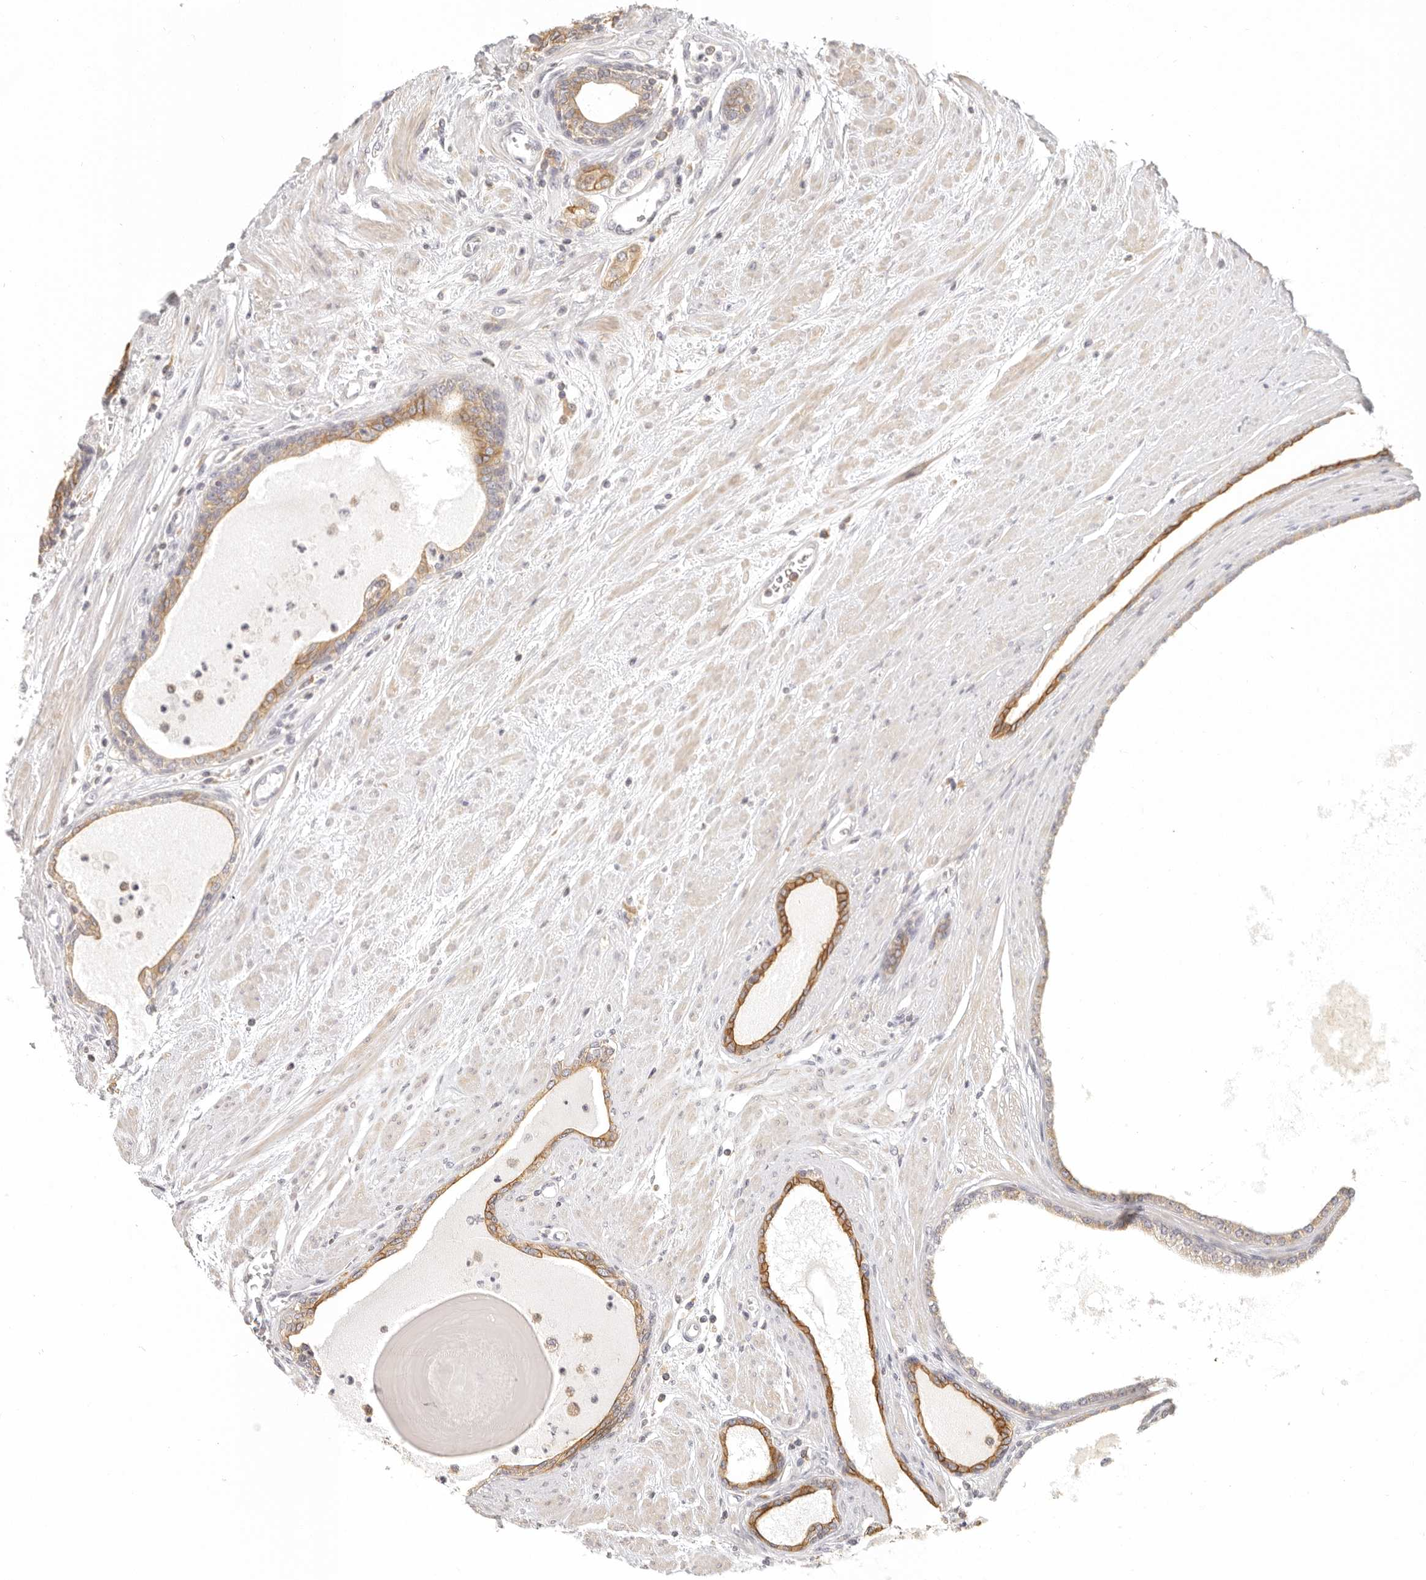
{"staining": {"intensity": "moderate", "quantity": "25%-75%", "location": "cytoplasmic/membranous"}, "tissue": "prostate cancer", "cell_type": "Tumor cells", "image_type": "cancer", "snomed": [{"axis": "morphology", "description": "Adenocarcinoma, Low grade"}, {"axis": "topography", "description": "Prostate"}], "caption": "High-power microscopy captured an immunohistochemistry image of prostate cancer, revealing moderate cytoplasmic/membranous positivity in approximately 25%-75% of tumor cells. (DAB = brown stain, brightfield microscopy at high magnification).", "gene": "ANXA9", "patient": {"sex": "male", "age": 60}}